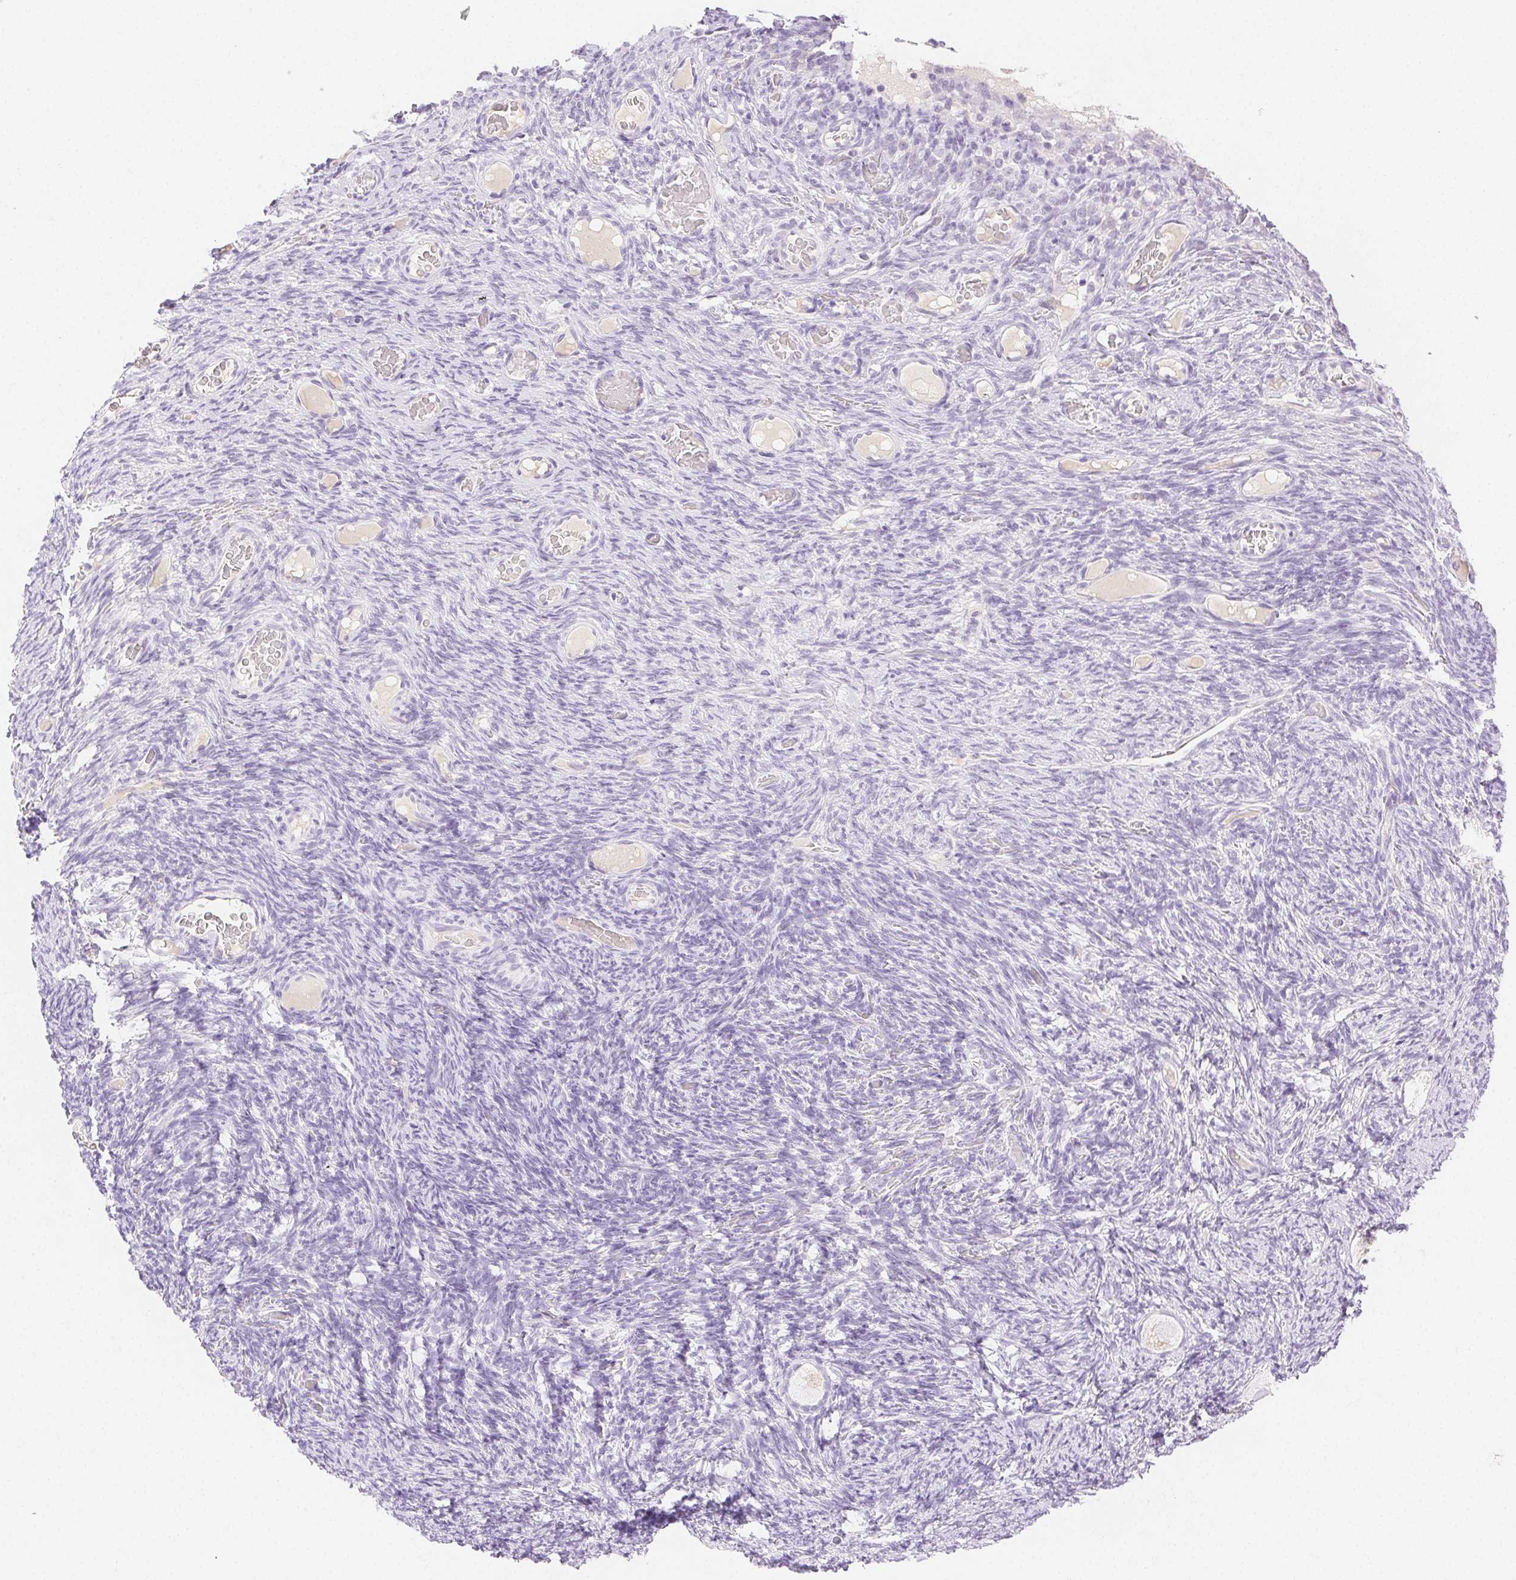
{"staining": {"intensity": "negative", "quantity": "none", "location": "none"}, "tissue": "ovary", "cell_type": "Follicle cells", "image_type": "normal", "snomed": [{"axis": "morphology", "description": "Normal tissue, NOS"}, {"axis": "topography", "description": "Ovary"}], "caption": "An image of ovary stained for a protein reveals no brown staining in follicle cells. (DAB immunohistochemistry, high magnification).", "gene": "SPACA4", "patient": {"sex": "female", "age": 34}}